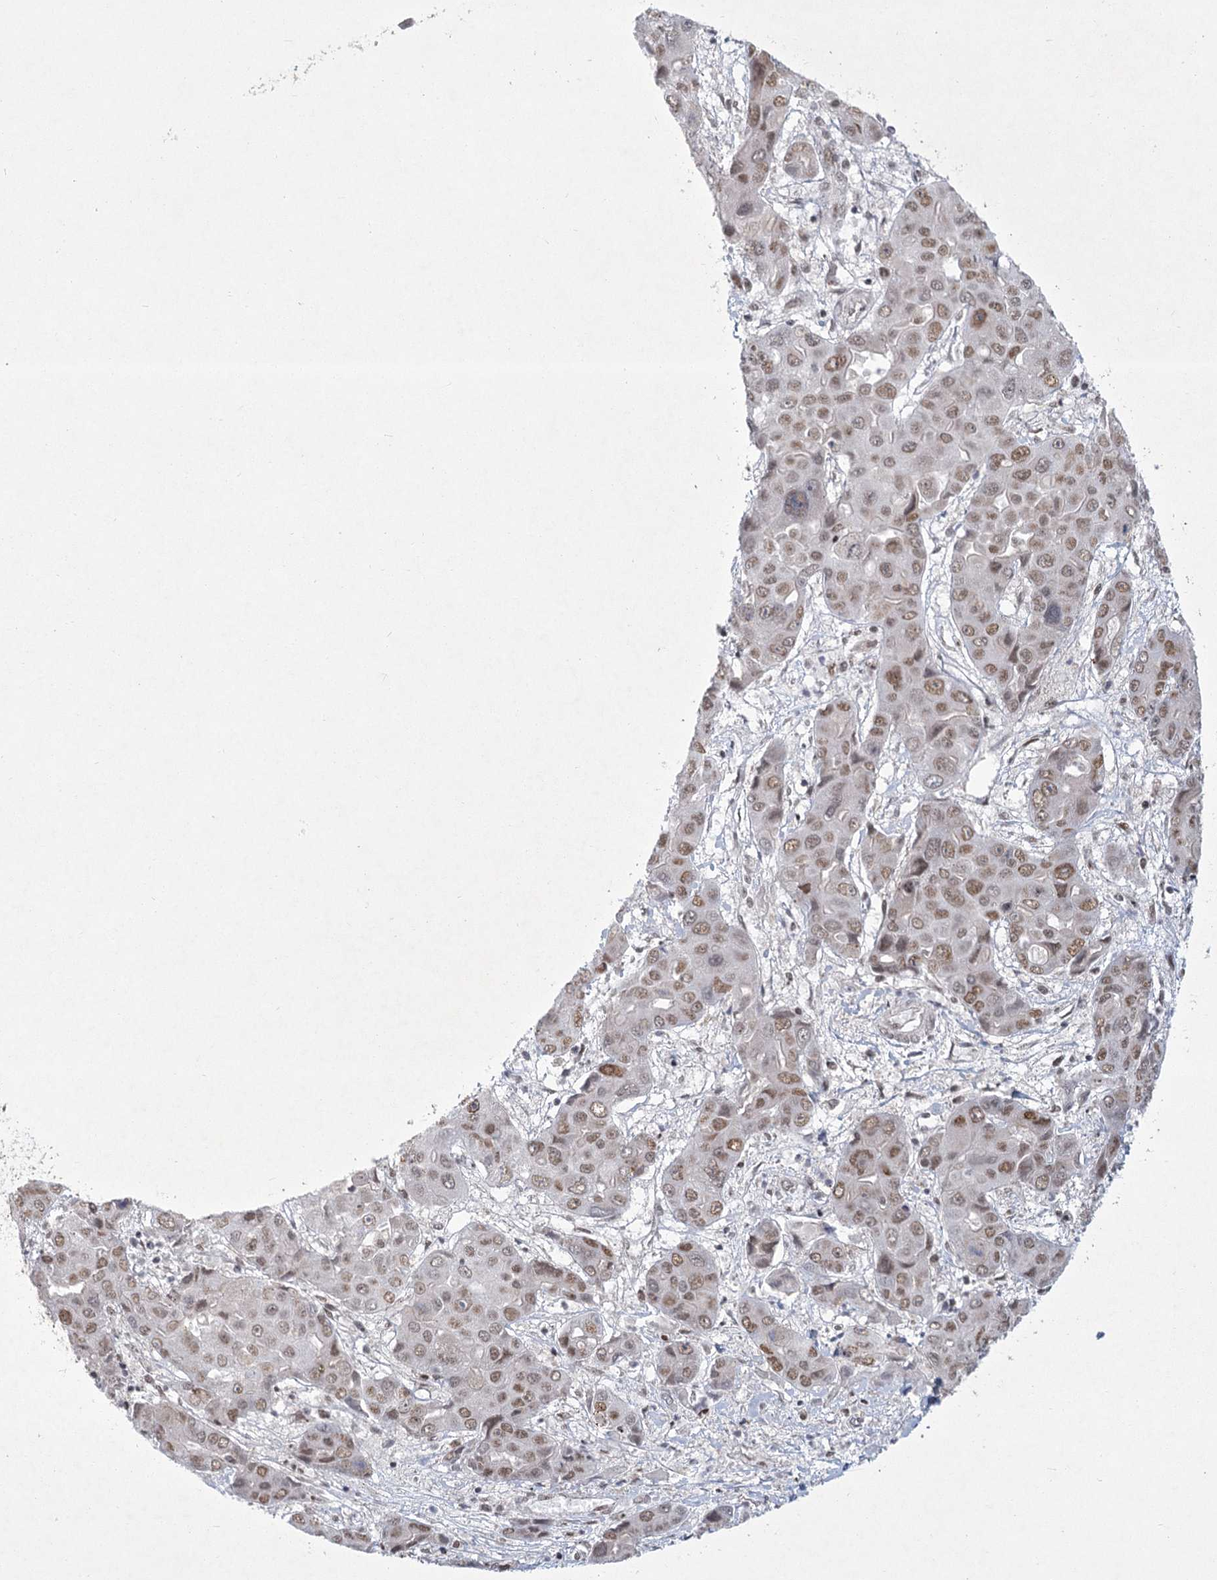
{"staining": {"intensity": "moderate", "quantity": ">75%", "location": "nuclear"}, "tissue": "liver cancer", "cell_type": "Tumor cells", "image_type": "cancer", "snomed": [{"axis": "morphology", "description": "Cholangiocarcinoma"}, {"axis": "topography", "description": "Liver"}], "caption": "Brown immunohistochemical staining in human cholangiocarcinoma (liver) reveals moderate nuclear positivity in approximately >75% of tumor cells.", "gene": "CIB4", "patient": {"sex": "male", "age": 67}}